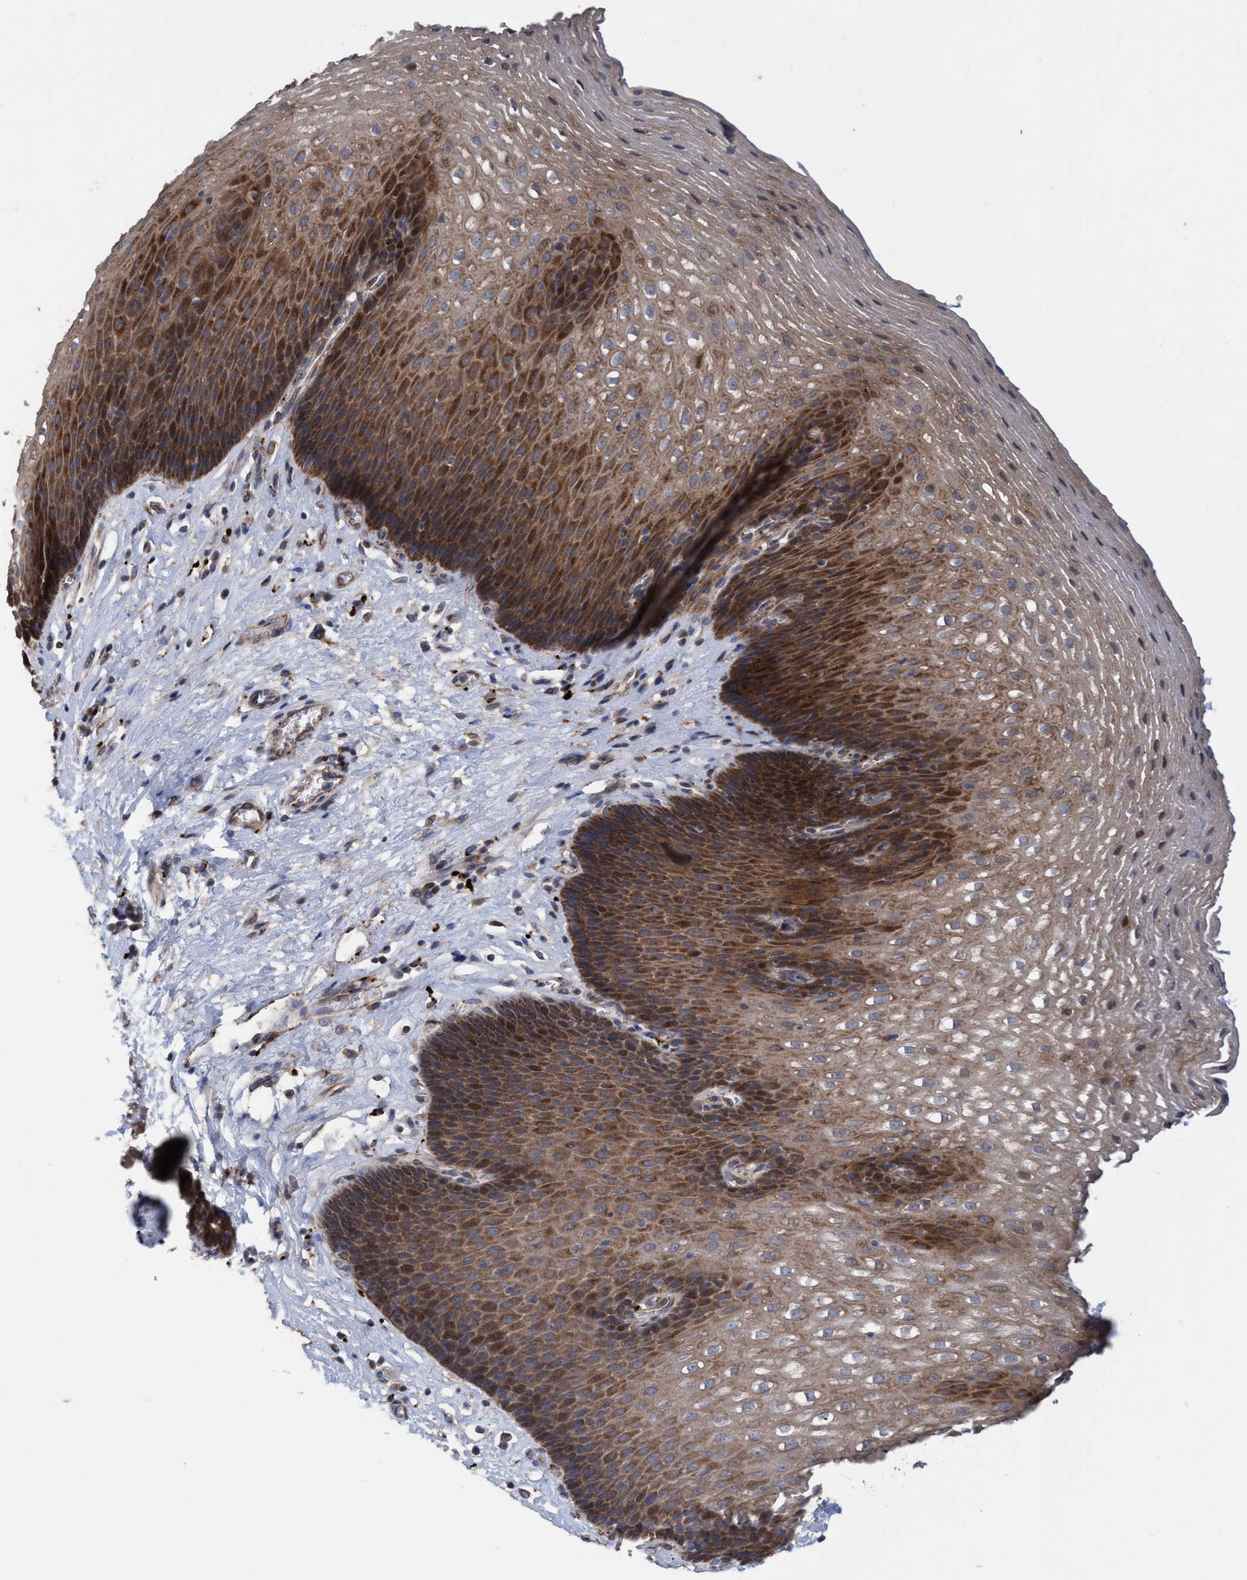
{"staining": {"intensity": "strong", "quantity": "25%-75%", "location": "cytoplasmic/membranous"}, "tissue": "esophagus", "cell_type": "Squamous epithelial cells", "image_type": "normal", "snomed": [{"axis": "morphology", "description": "Normal tissue, NOS"}, {"axis": "topography", "description": "Esophagus"}], "caption": "Protein expression analysis of normal esophagus exhibits strong cytoplasmic/membranous staining in approximately 25%-75% of squamous epithelial cells.", "gene": "BBS9", "patient": {"sex": "male", "age": 48}}